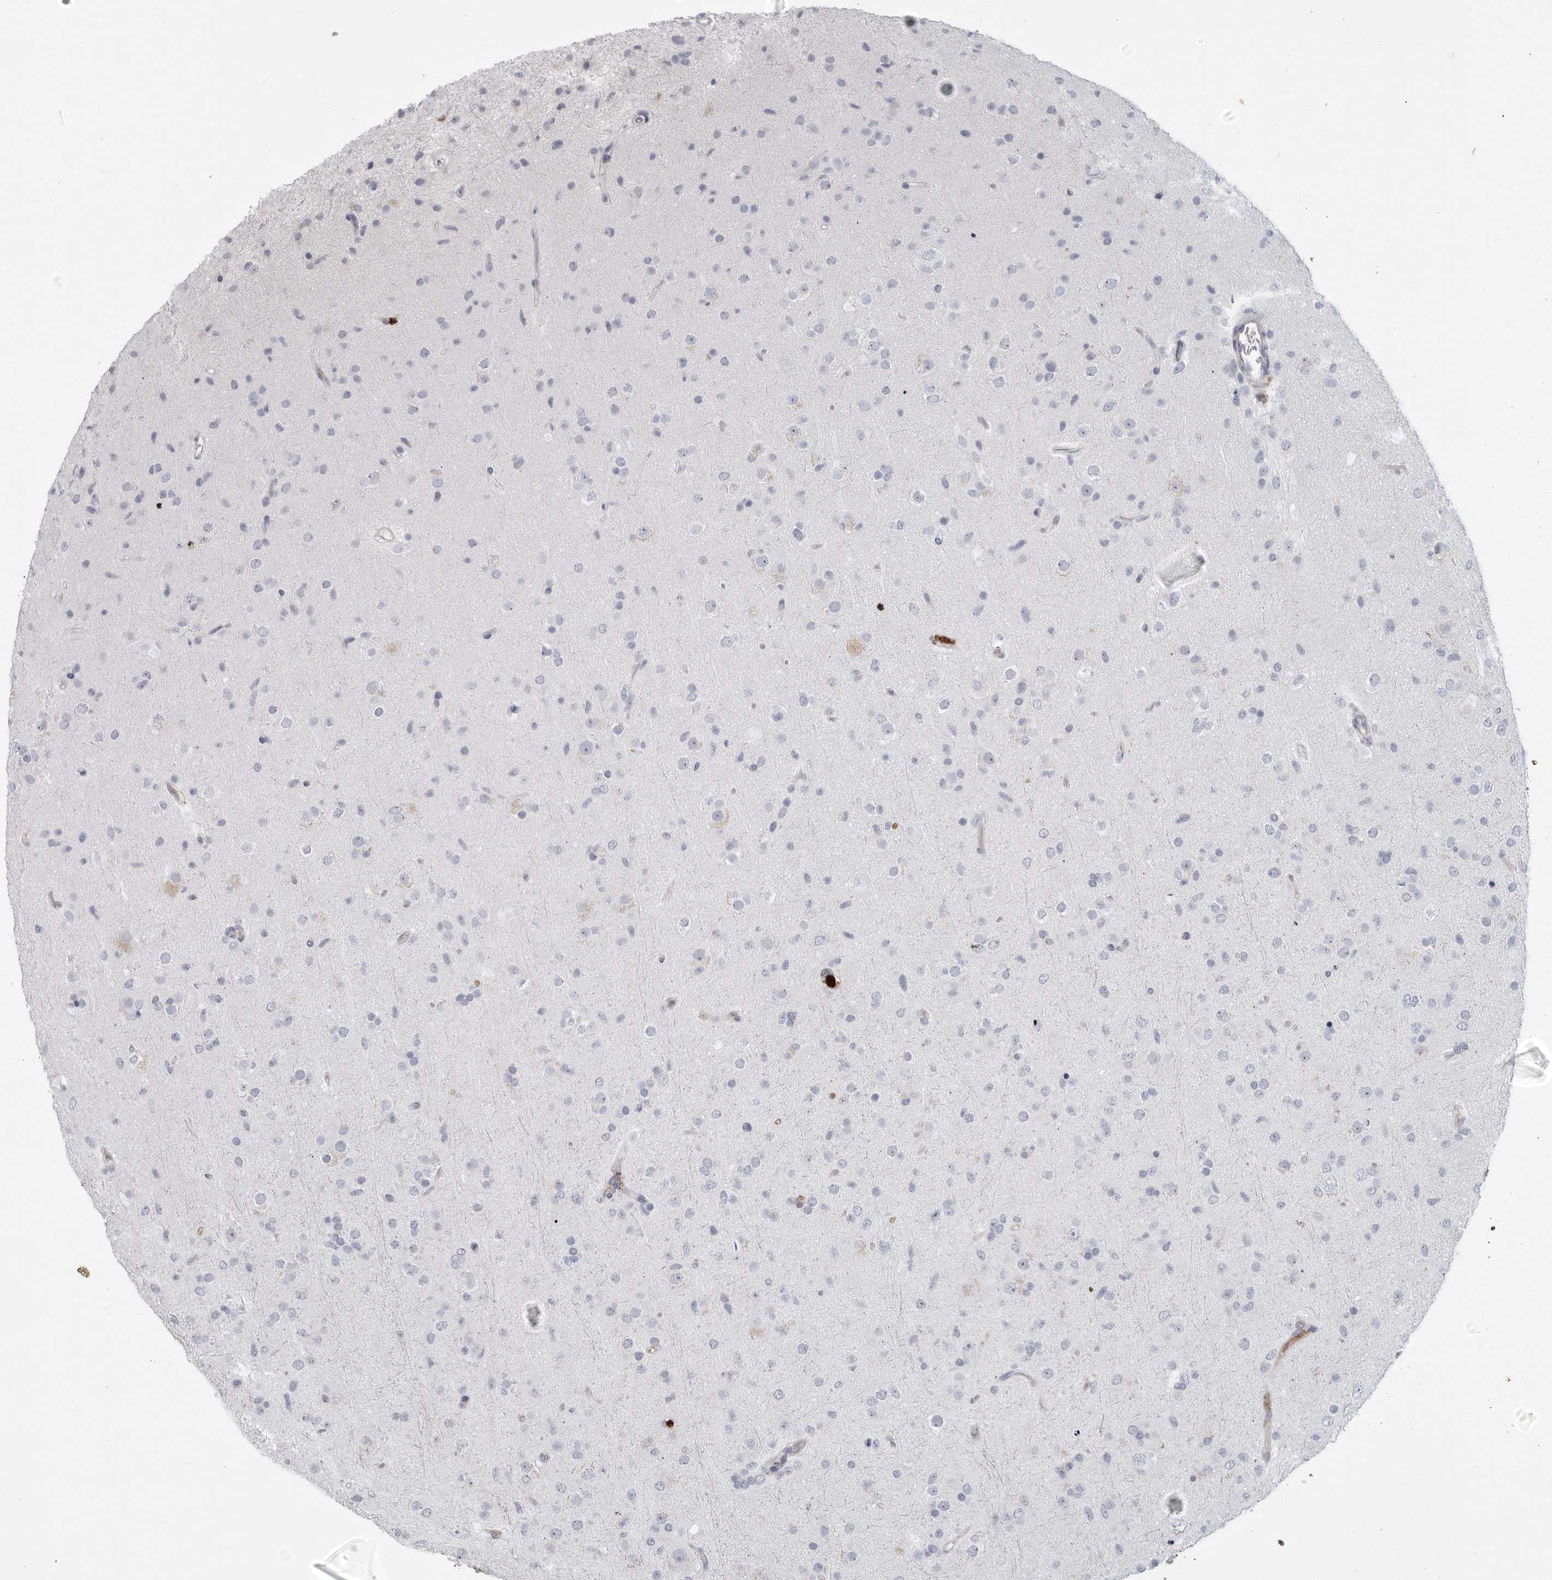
{"staining": {"intensity": "negative", "quantity": "none", "location": "none"}, "tissue": "glioma", "cell_type": "Tumor cells", "image_type": "cancer", "snomed": [{"axis": "morphology", "description": "Glioma, malignant, Low grade"}, {"axis": "topography", "description": "Brain"}], "caption": "Immunohistochemistry histopathology image of neoplastic tissue: glioma stained with DAB (3,3'-diaminobenzidine) reveals no significant protein expression in tumor cells. (DAB (3,3'-diaminobenzidine) immunohistochemistry, high magnification).", "gene": "CYB561D1", "patient": {"sex": "male", "age": 65}}